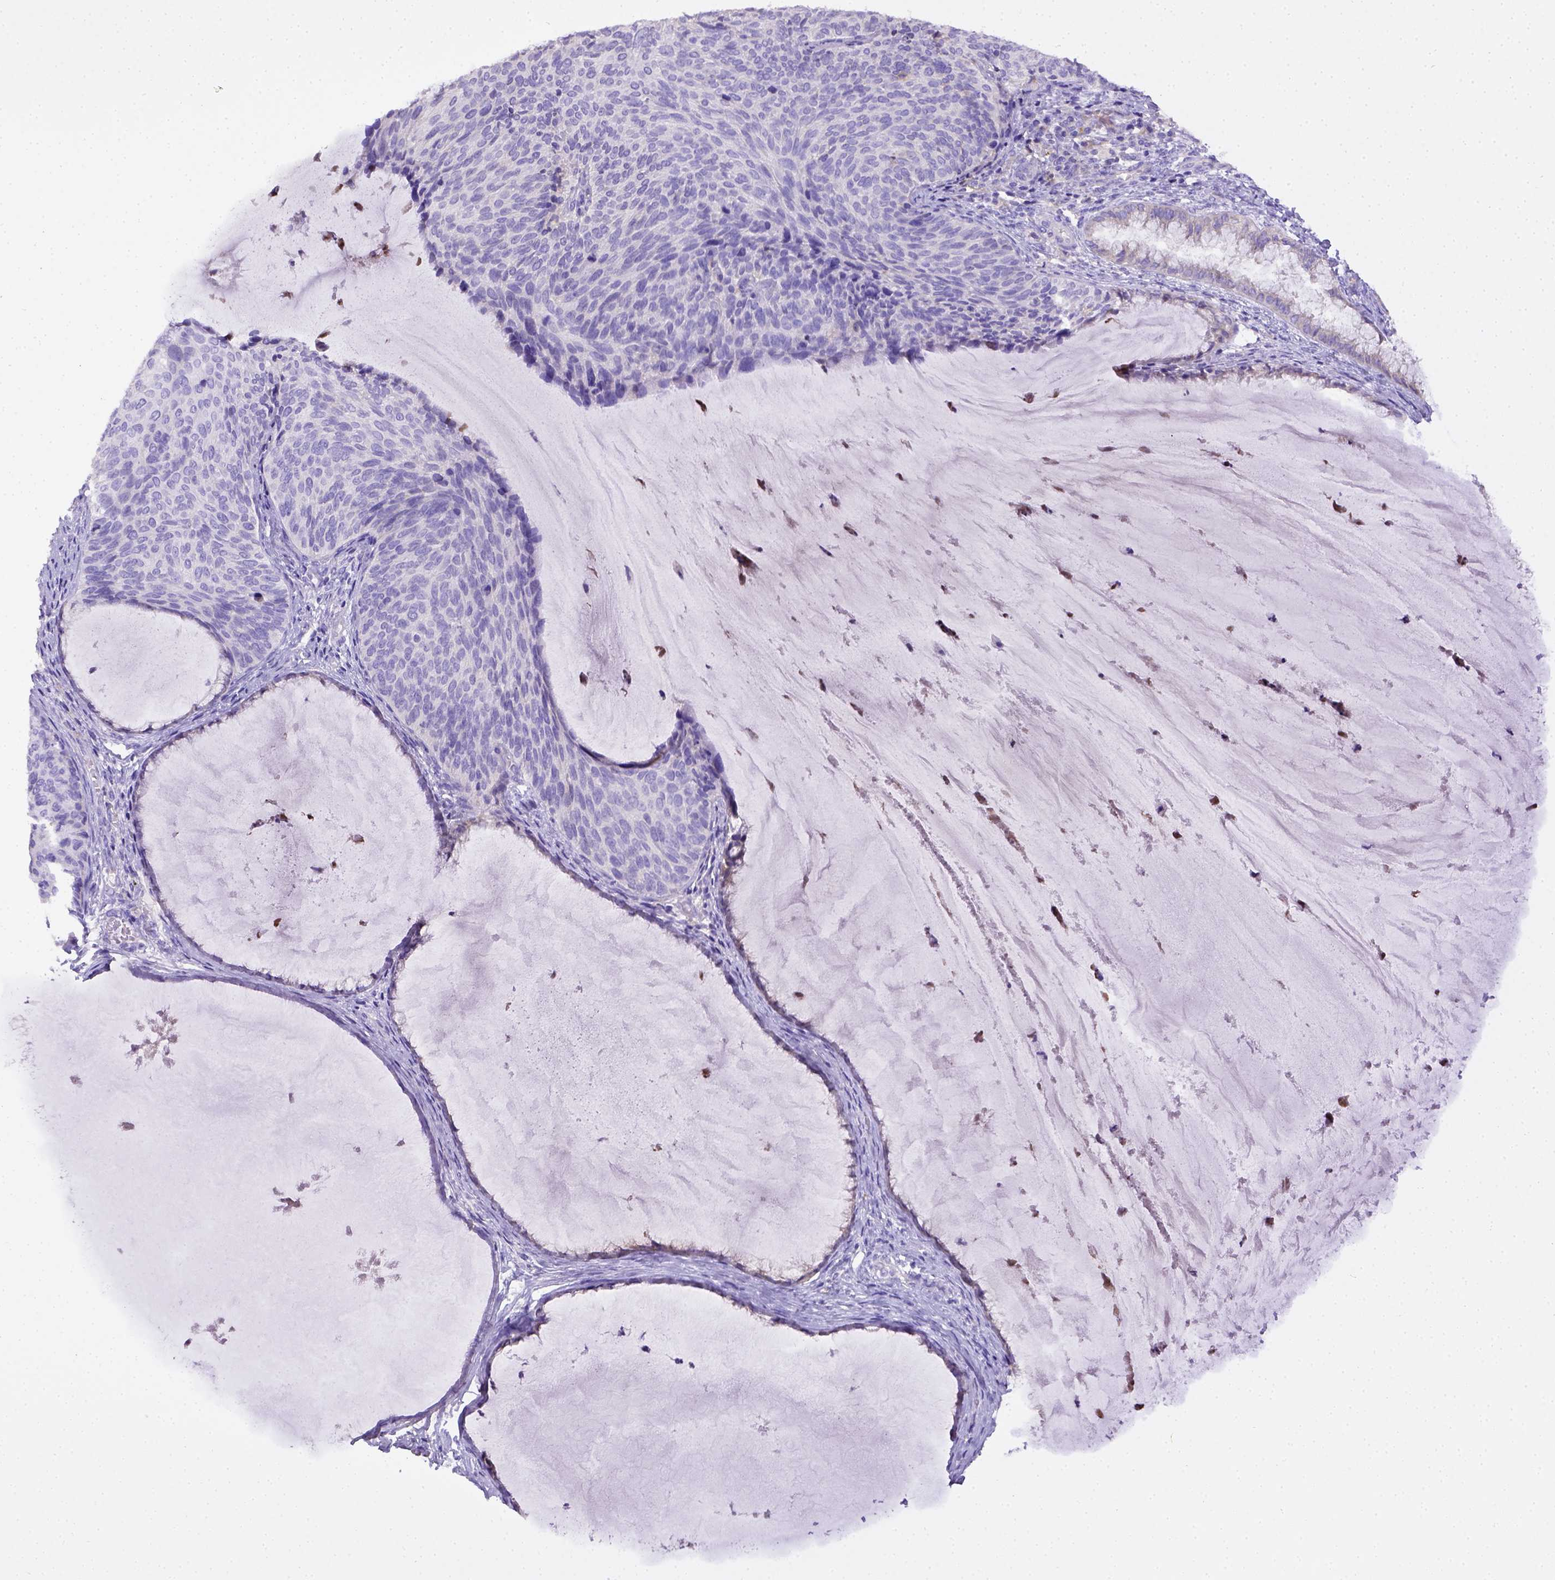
{"staining": {"intensity": "negative", "quantity": "none", "location": "none"}, "tissue": "cervical cancer", "cell_type": "Tumor cells", "image_type": "cancer", "snomed": [{"axis": "morphology", "description": "Squamous cell carcinoma, NOS"}, {"axis": "topography", "description": "Cervix"}], "caption": "Immunohistochemistry (IHC) micrograph of neoplastic tissue: cervical squamous cell carcinoma stained with DAB displays no significant protein staining in tumor cells.", "gene": "CD40", "patient": {"sex": "female", "age": 36}}